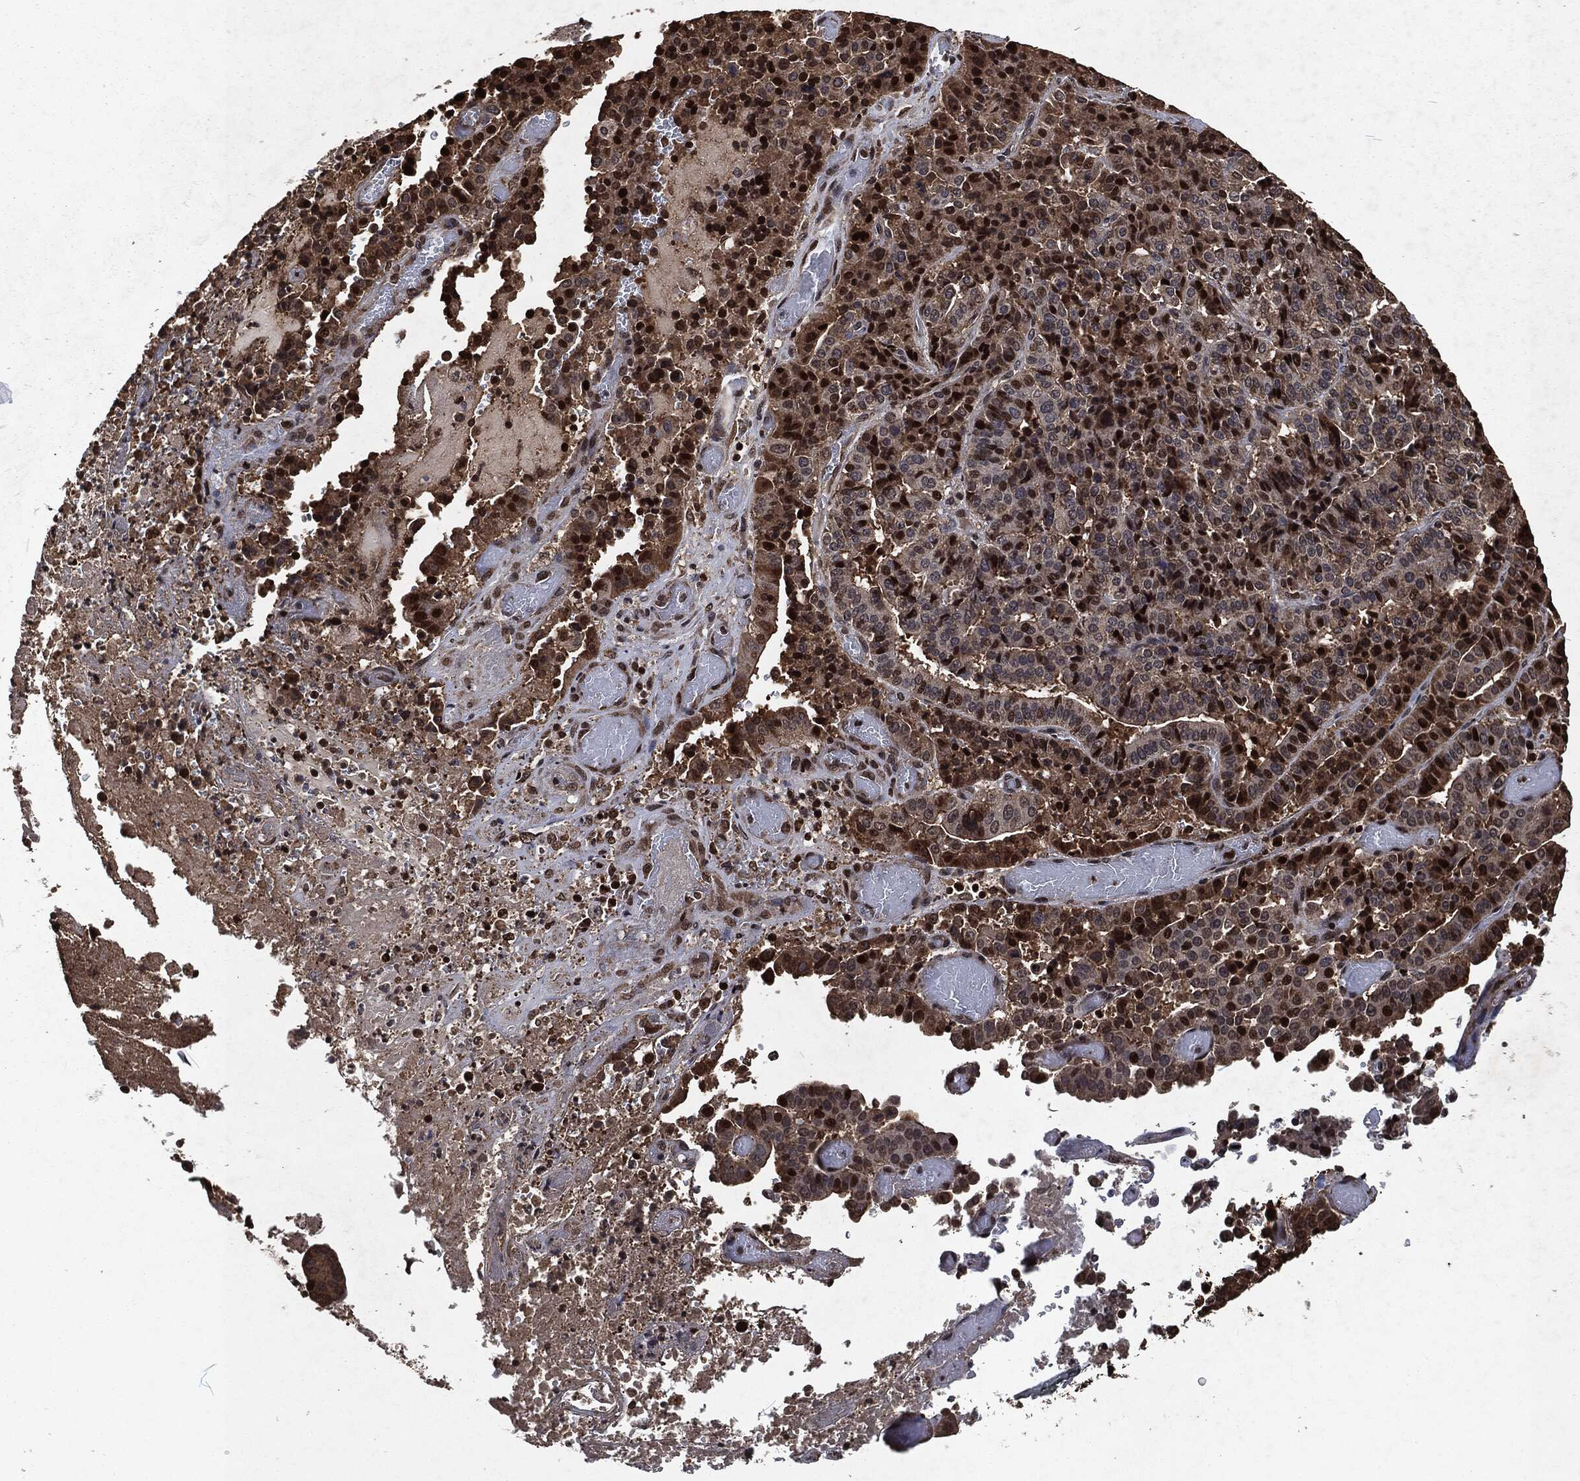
{"staining": {"intensity": "strong", "quantity": "25%-75%", "location": "nuclear"}, "tissue": "stomach cancer", "cell_type": "Tumor cells", "image_type": "cancer", "snomed": [{"axis": "morphology", "description": "Adenocarcinoma, NOS"}, {"axis": "topography", "description": "Stomach"}], "caption": "Stomach cancer stained with a protein marker displays strong staining in tumor cells.", "gene": "SNAI1", "patient": {"sex": "male", "age": 48}}